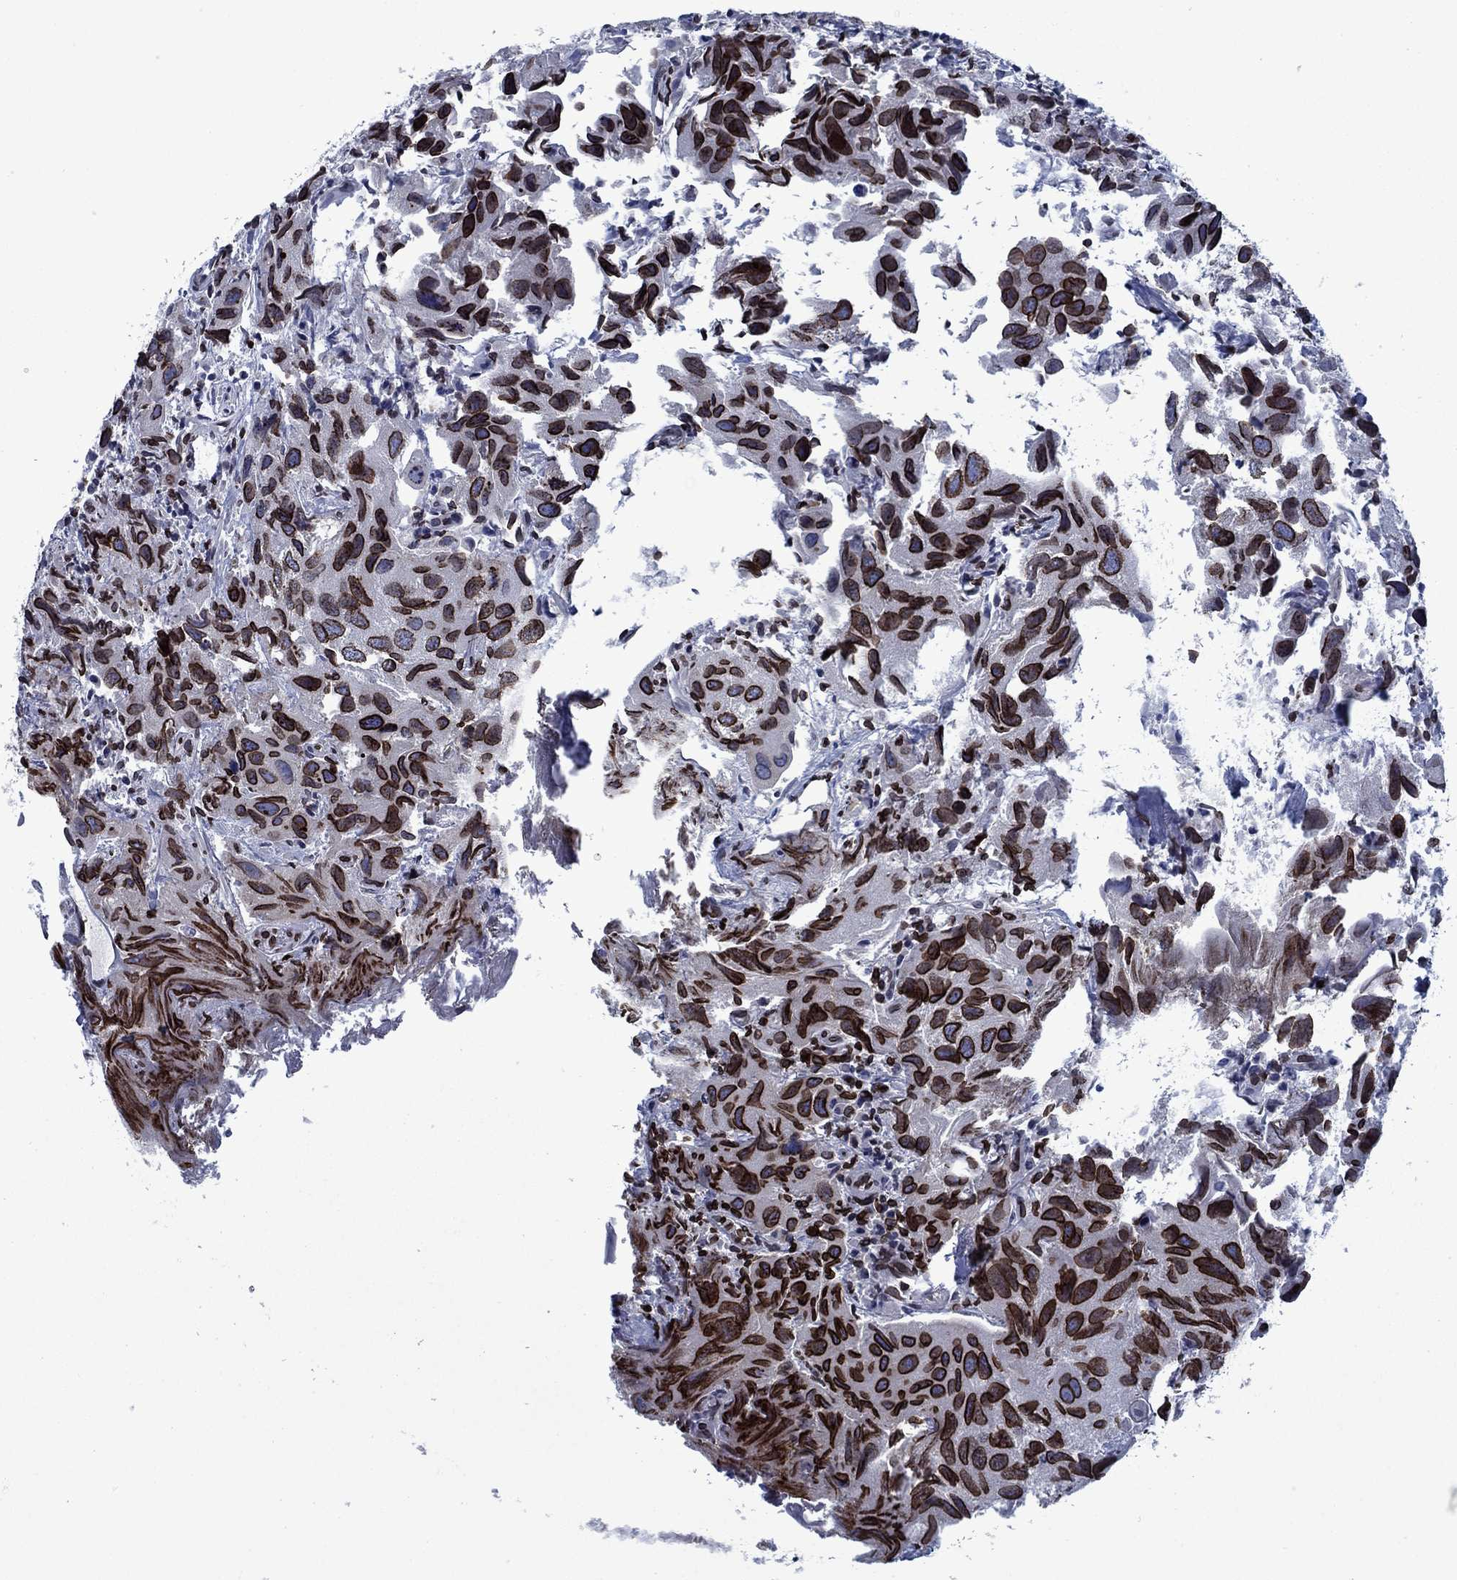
{"staining": {"intensity": "strong", "quantity": ">75%", "location": "cytoplasmic/membranous,nuclear"}, "tissue": "urothelial cancer", "cell_type": "Tumor cells", "image_type": "cancer", "snomed": [{"axis": "morphology", "description": "Urothelial carcinoma, High grade"}, {"axis": "topography", "description": "Urinary bladder"}], "caption": "Protein expression by IHC displays strong cytoplasmic/membranous and nuclear staining in about >75% of tumor cells in urothelial carcinoma (high-grade).", "gene": "SLA", "patient": {"sex": "male", "age": 79}}